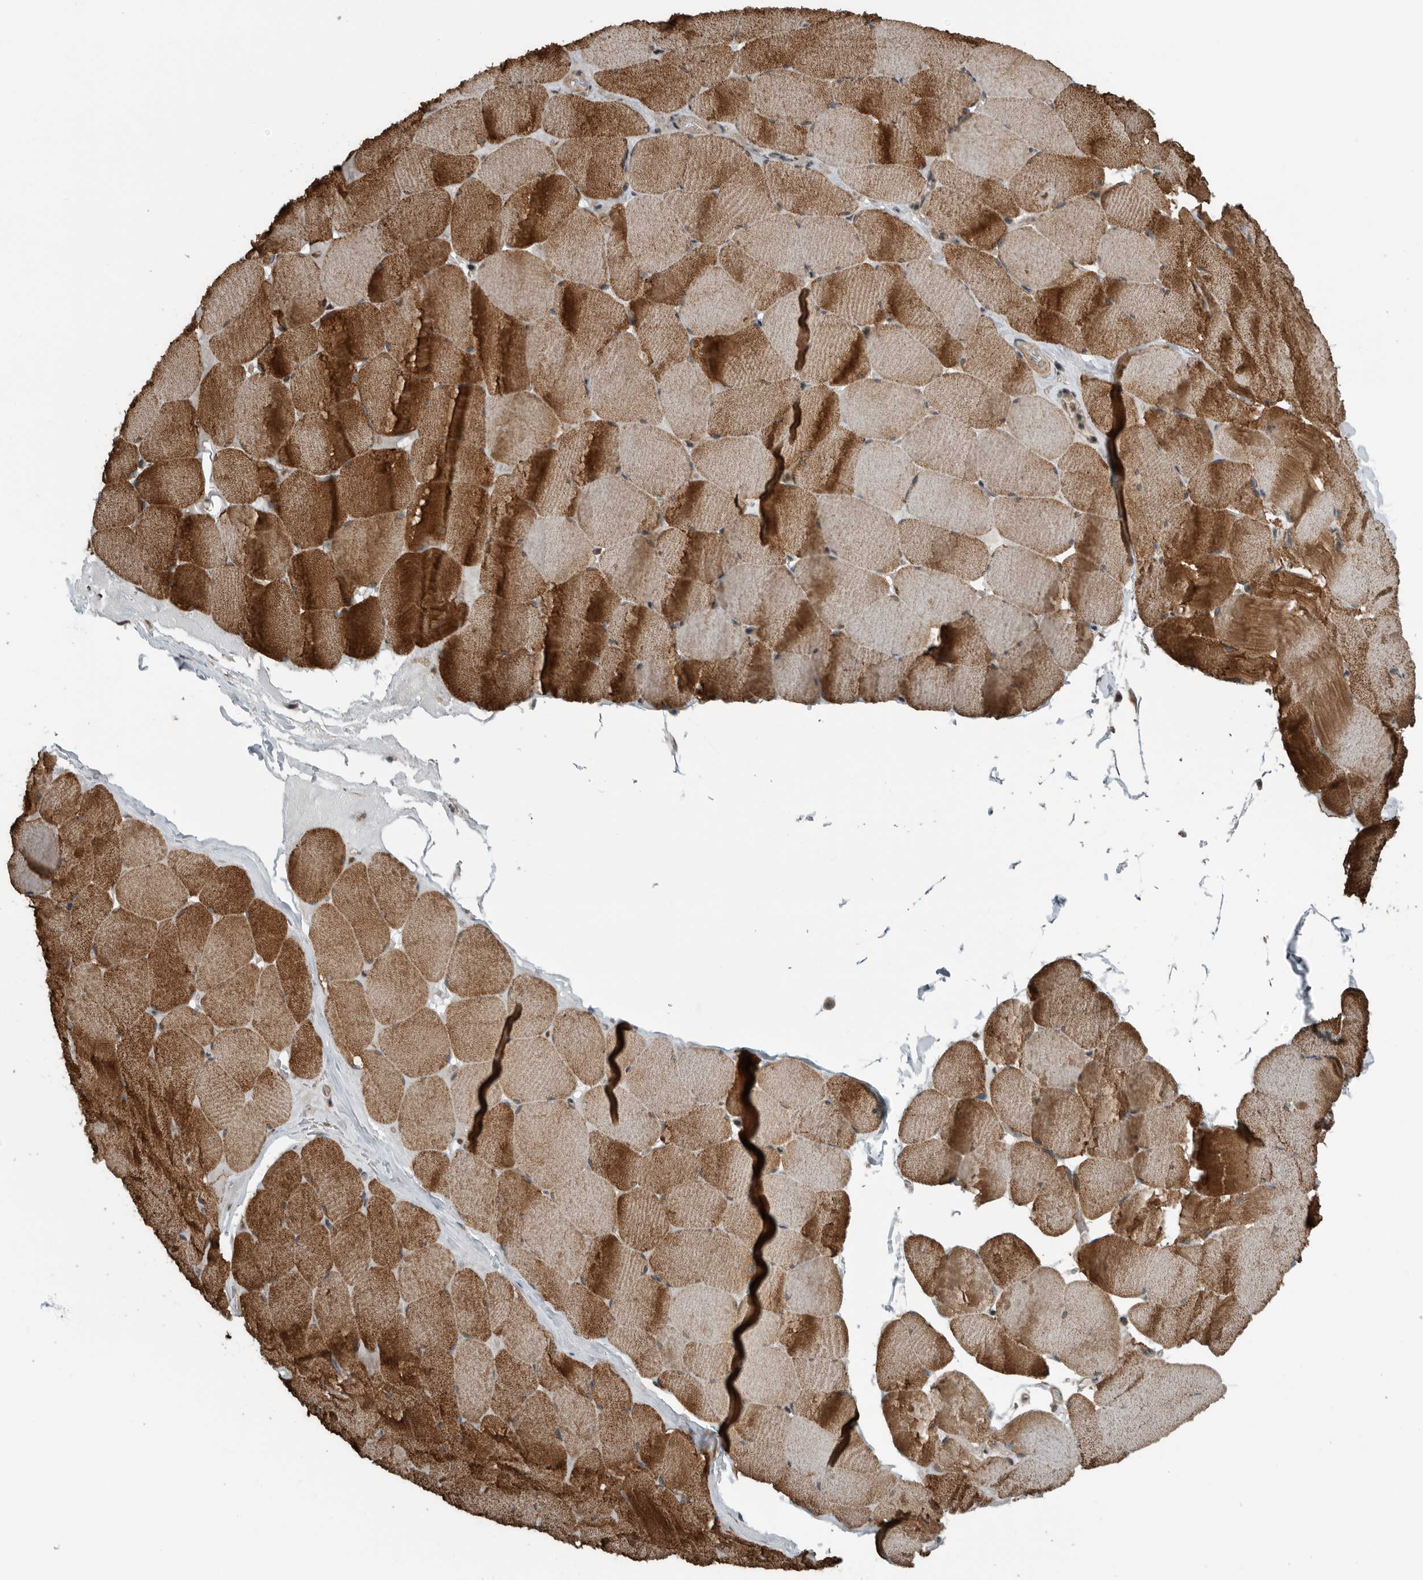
{"staining": {"intensity": "strong", "quantity": ">75%", "location": "cytoplasmic/membranous"}, "tissue": "skeletal muscle", "cell_type": "Myocytes", "image_type": "normal", "snomed": [{"axis": "morphology", "description": "Normal tissue, NOS"}, {"axis": "topography", "description": "Skeletal muscle"}], "caption": "Skeletal muscle was stained to show a protein in brown. There is high levels of strong cytoplasmic/membranous staining in approximately >75% of myocytes. (IHC, brightfield microscopy, high magnification).", "gene": "AMFR", "patient": {"sex": "male", "age": 62}}